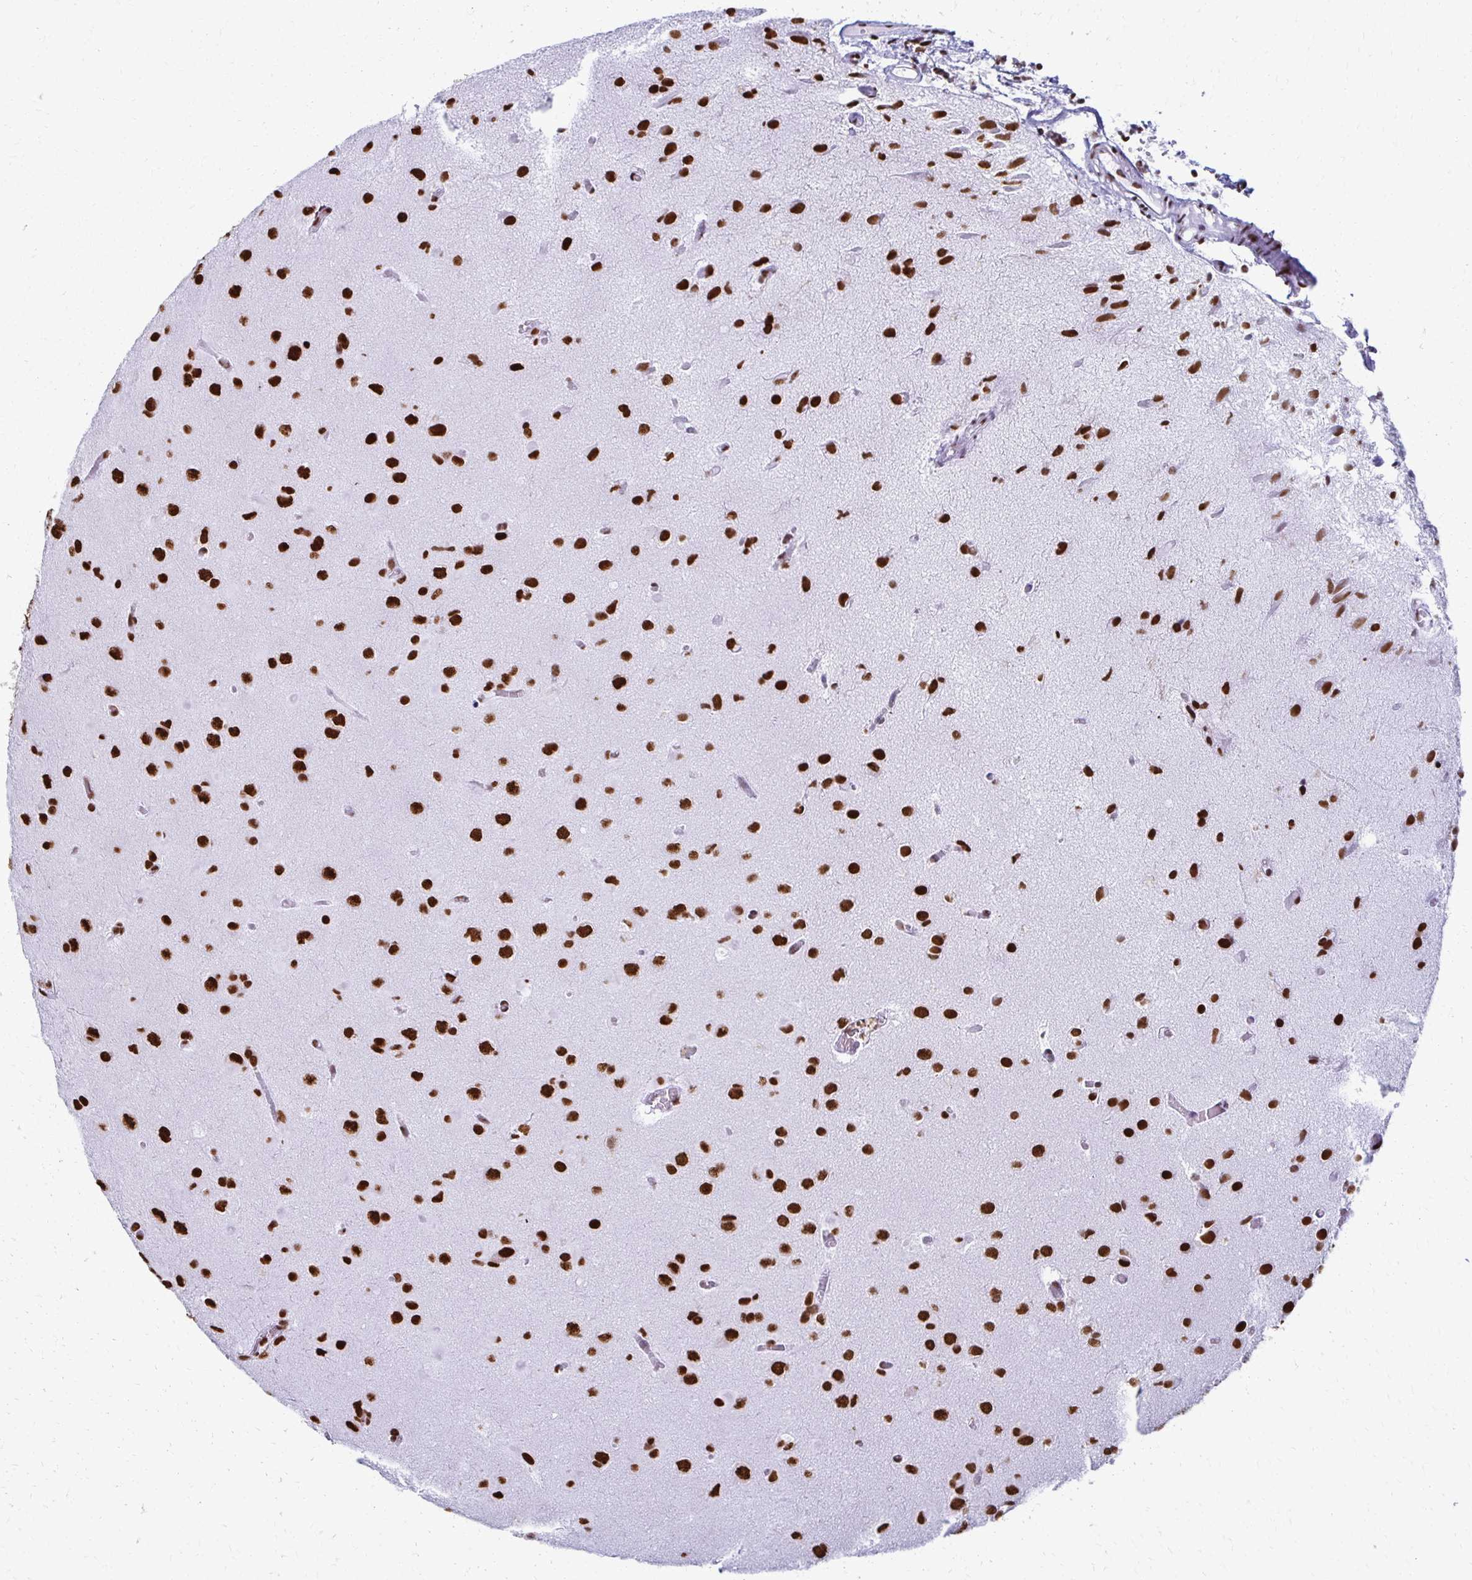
{"staining": {"intensity": "strong", "quantity": ">75%", "location": "nuclear"}, "tissue": "glioma", "cell_type": "Tumor cells", "image_type": "cancer", "snomed": [{"axis": "morphology", "description": "Glioma, malignant, Low grade"}, {"axis": "topography", "description": "Brain"}], "caption": "High-magnification brightfield microscopy of glioma stained with DAB (3,3'-diaminobenzidine) (brown) and counterstained with hematoxylin (blue). tumor cells exhibit strong nuclear positivity is present in approximately>75% of cells.", "gene": "NONO", "patient": {"sex": "male", "age": 58}}